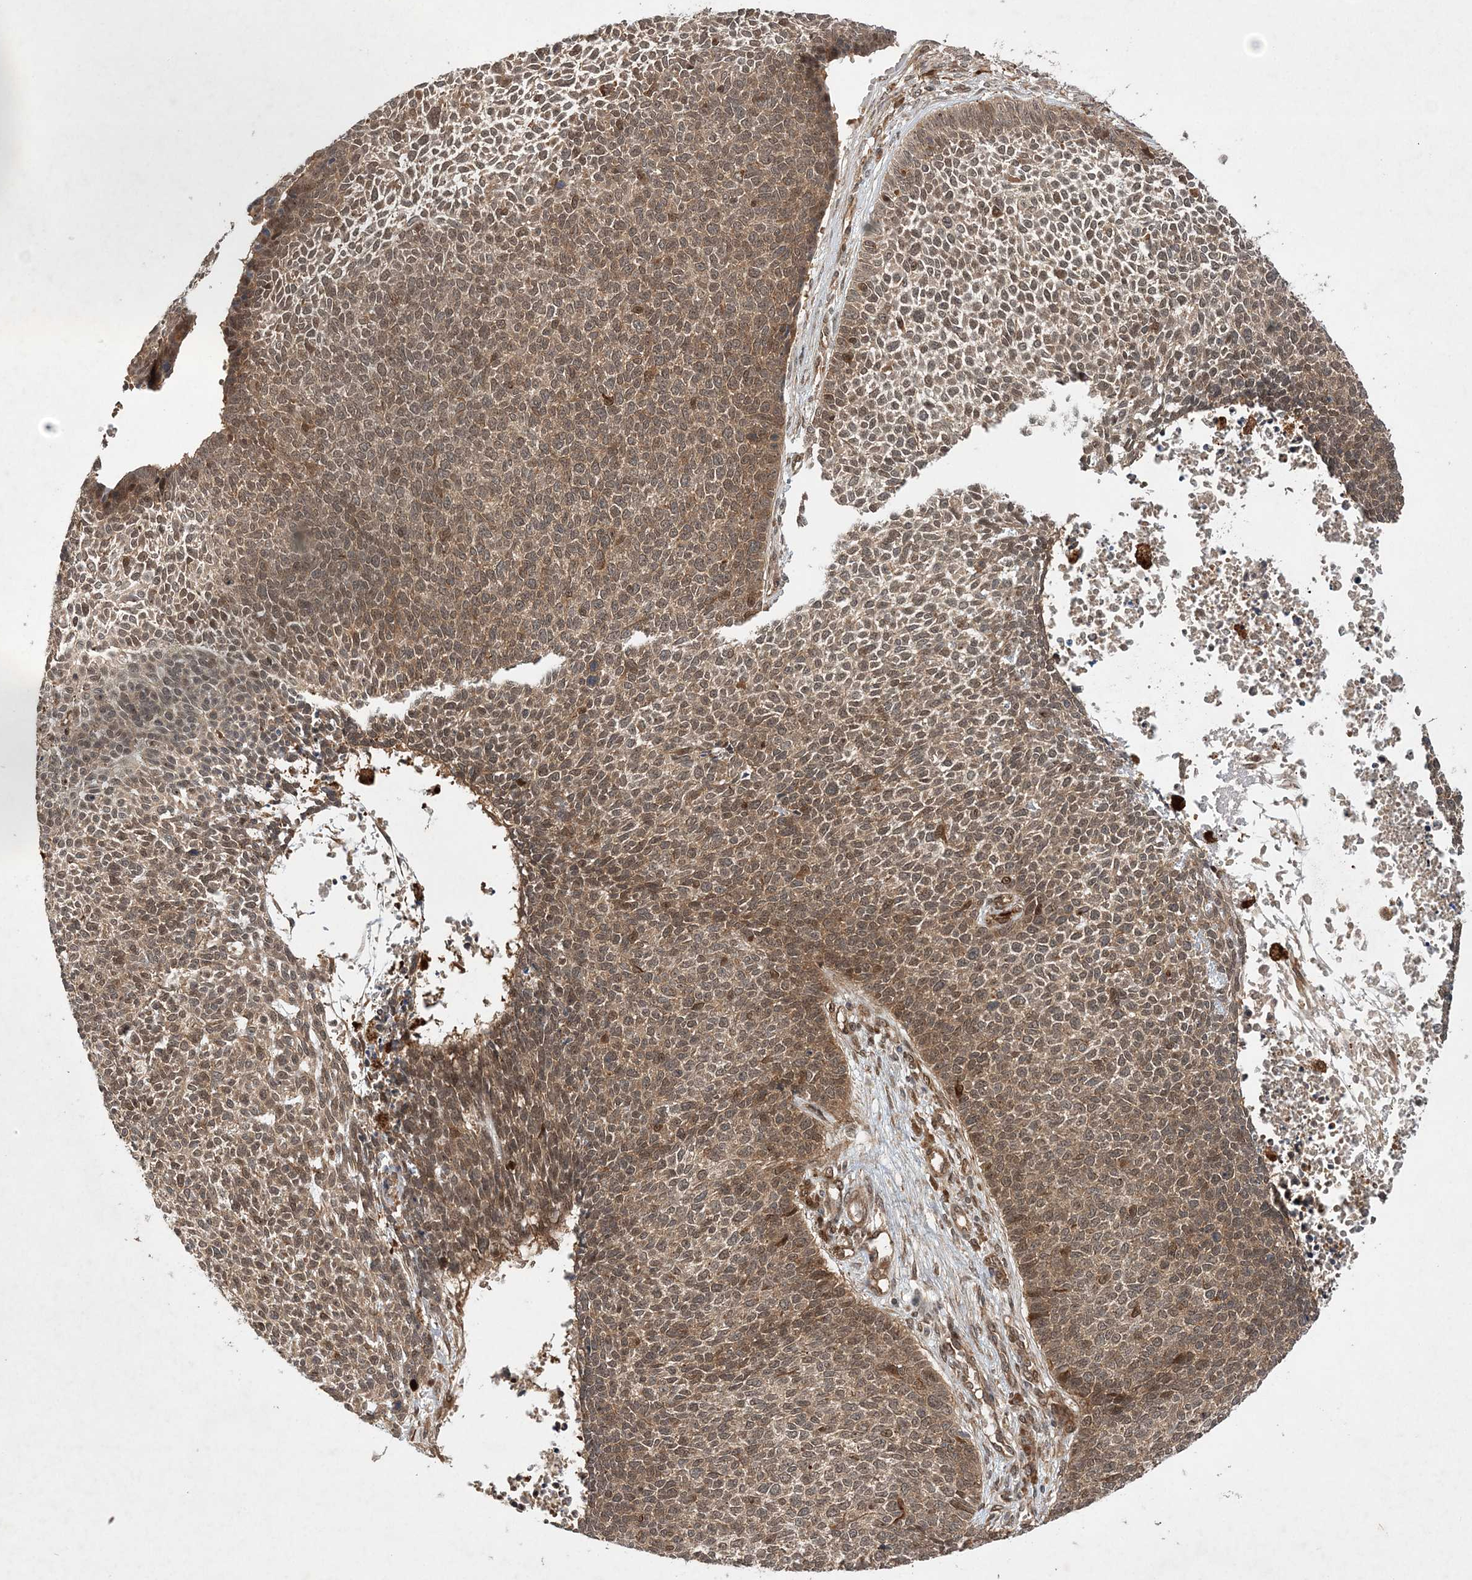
{"staining": {"intensity": "moderate", "quantity": ">75%", "location": "cytoplasmic/membranous,nuclear"}, "tissue": "skin cancer", "cell_type": "Tumor cells", "image_type": "cancer", "snomed": [{"axis": "morphology", "description": "Basal cell carcinoma"}, {"axis": "topography", "description": "Skin"}], "caption": "Immunohistochemical staining of human skin cancer (basal cell carcinoma) reveals moderate cytoplasmic/membranous and nuclear protein expression in approximately >75% of tumor cells.", "gene": "UBTD2", "patient": {"sex": "female", "age": 84}}